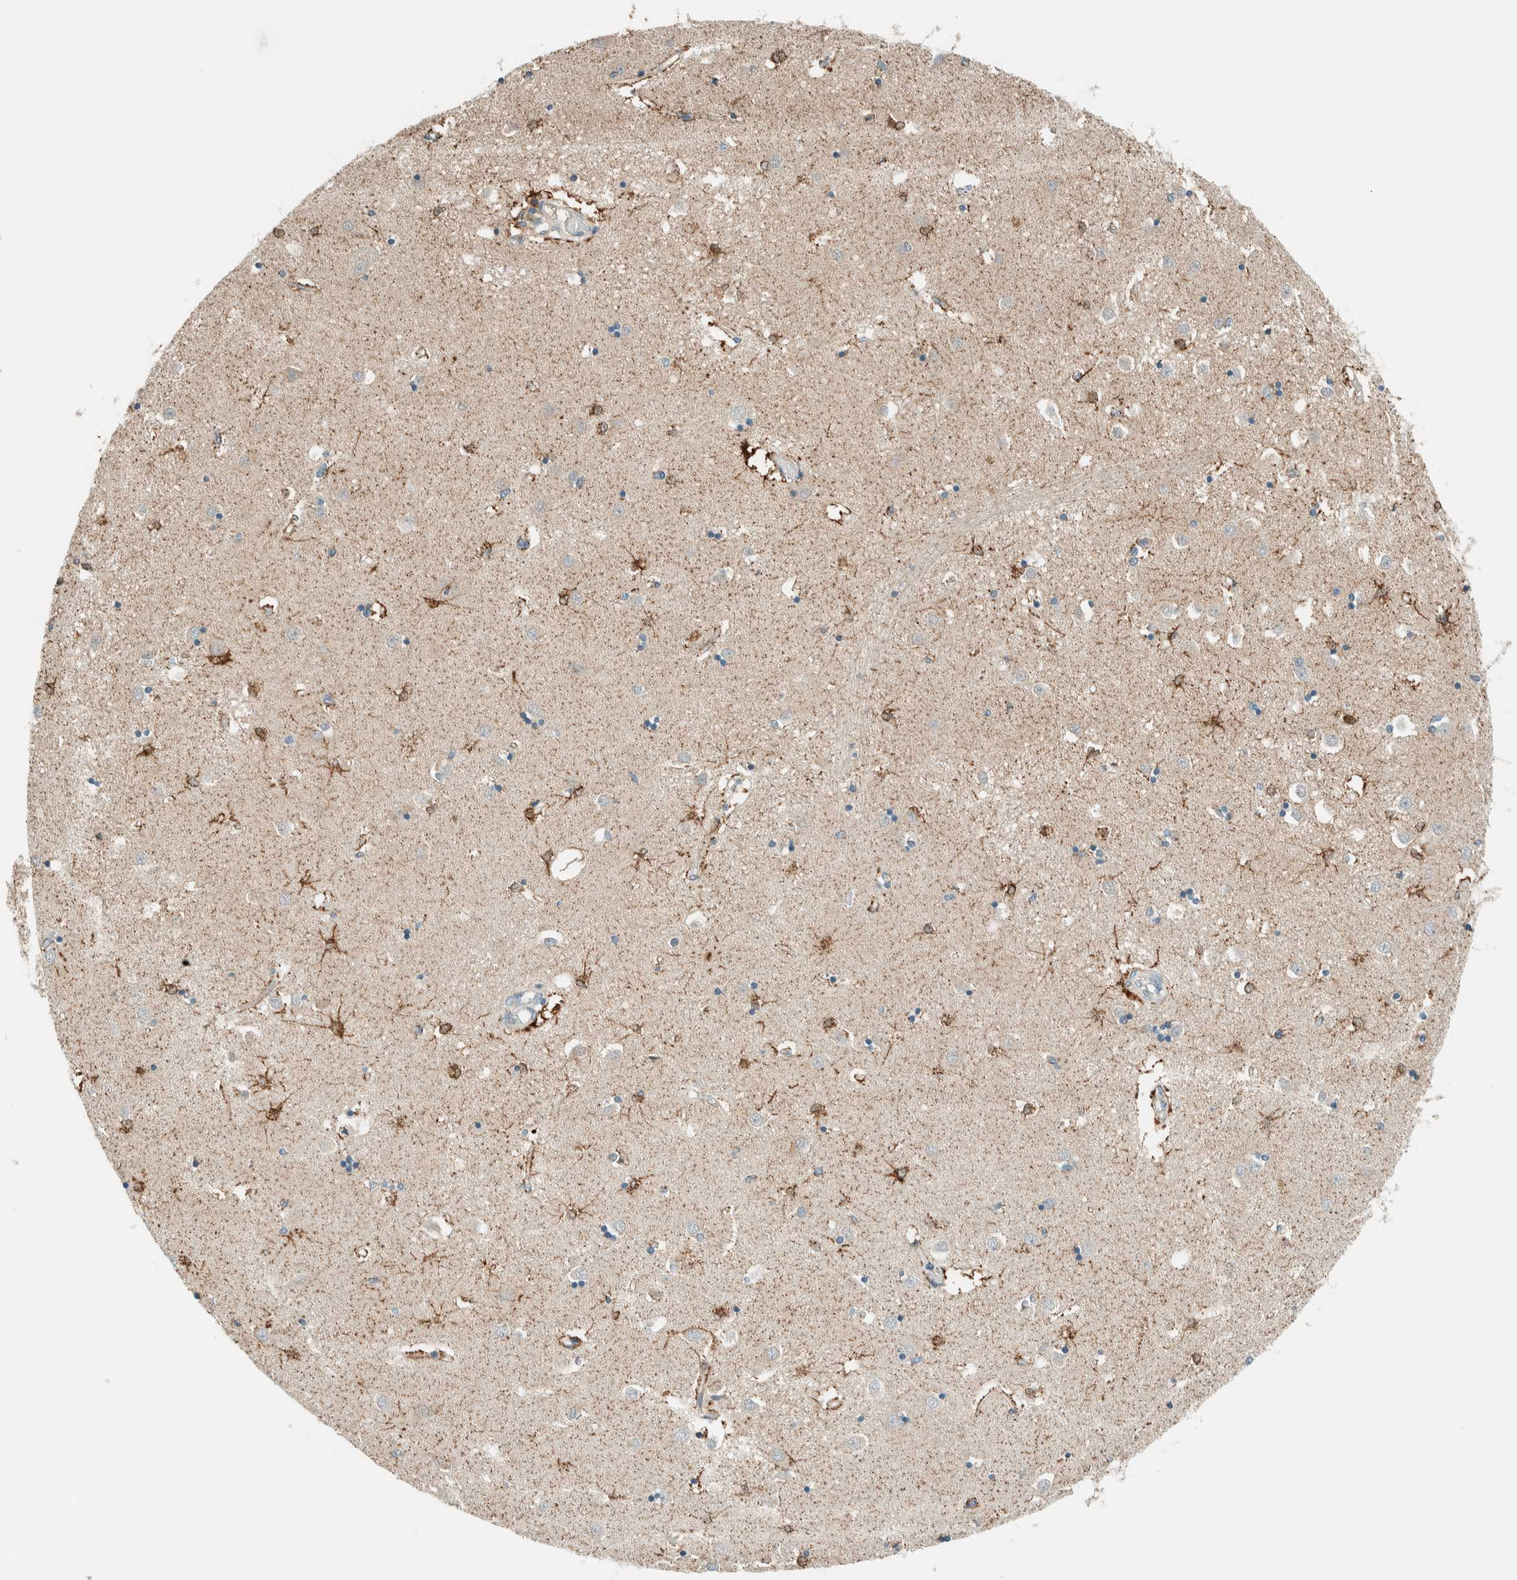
{"staining": {"intensity": "strong", "quantity": ">75%", "location": "cytoplasmic/membranous"}, "tissue": "caudate", "cell_type": "Glial cells", "image_type": "normal", "snomed": [{"axis": "morphology", "description": "Normal tissue, NOS"}, {"axis": "topography", "description": "Lateral ventricle wall"}], "caption": "Immunohistochemistry histopathology image of normal human caudate stained for a protein (brown), which exhibits high levels of strong cytoplasmic/membranous expression in about >75% of glial cells.", "gene": "ALDH7A1", "patient": {"sex": "male", "age": 45}}